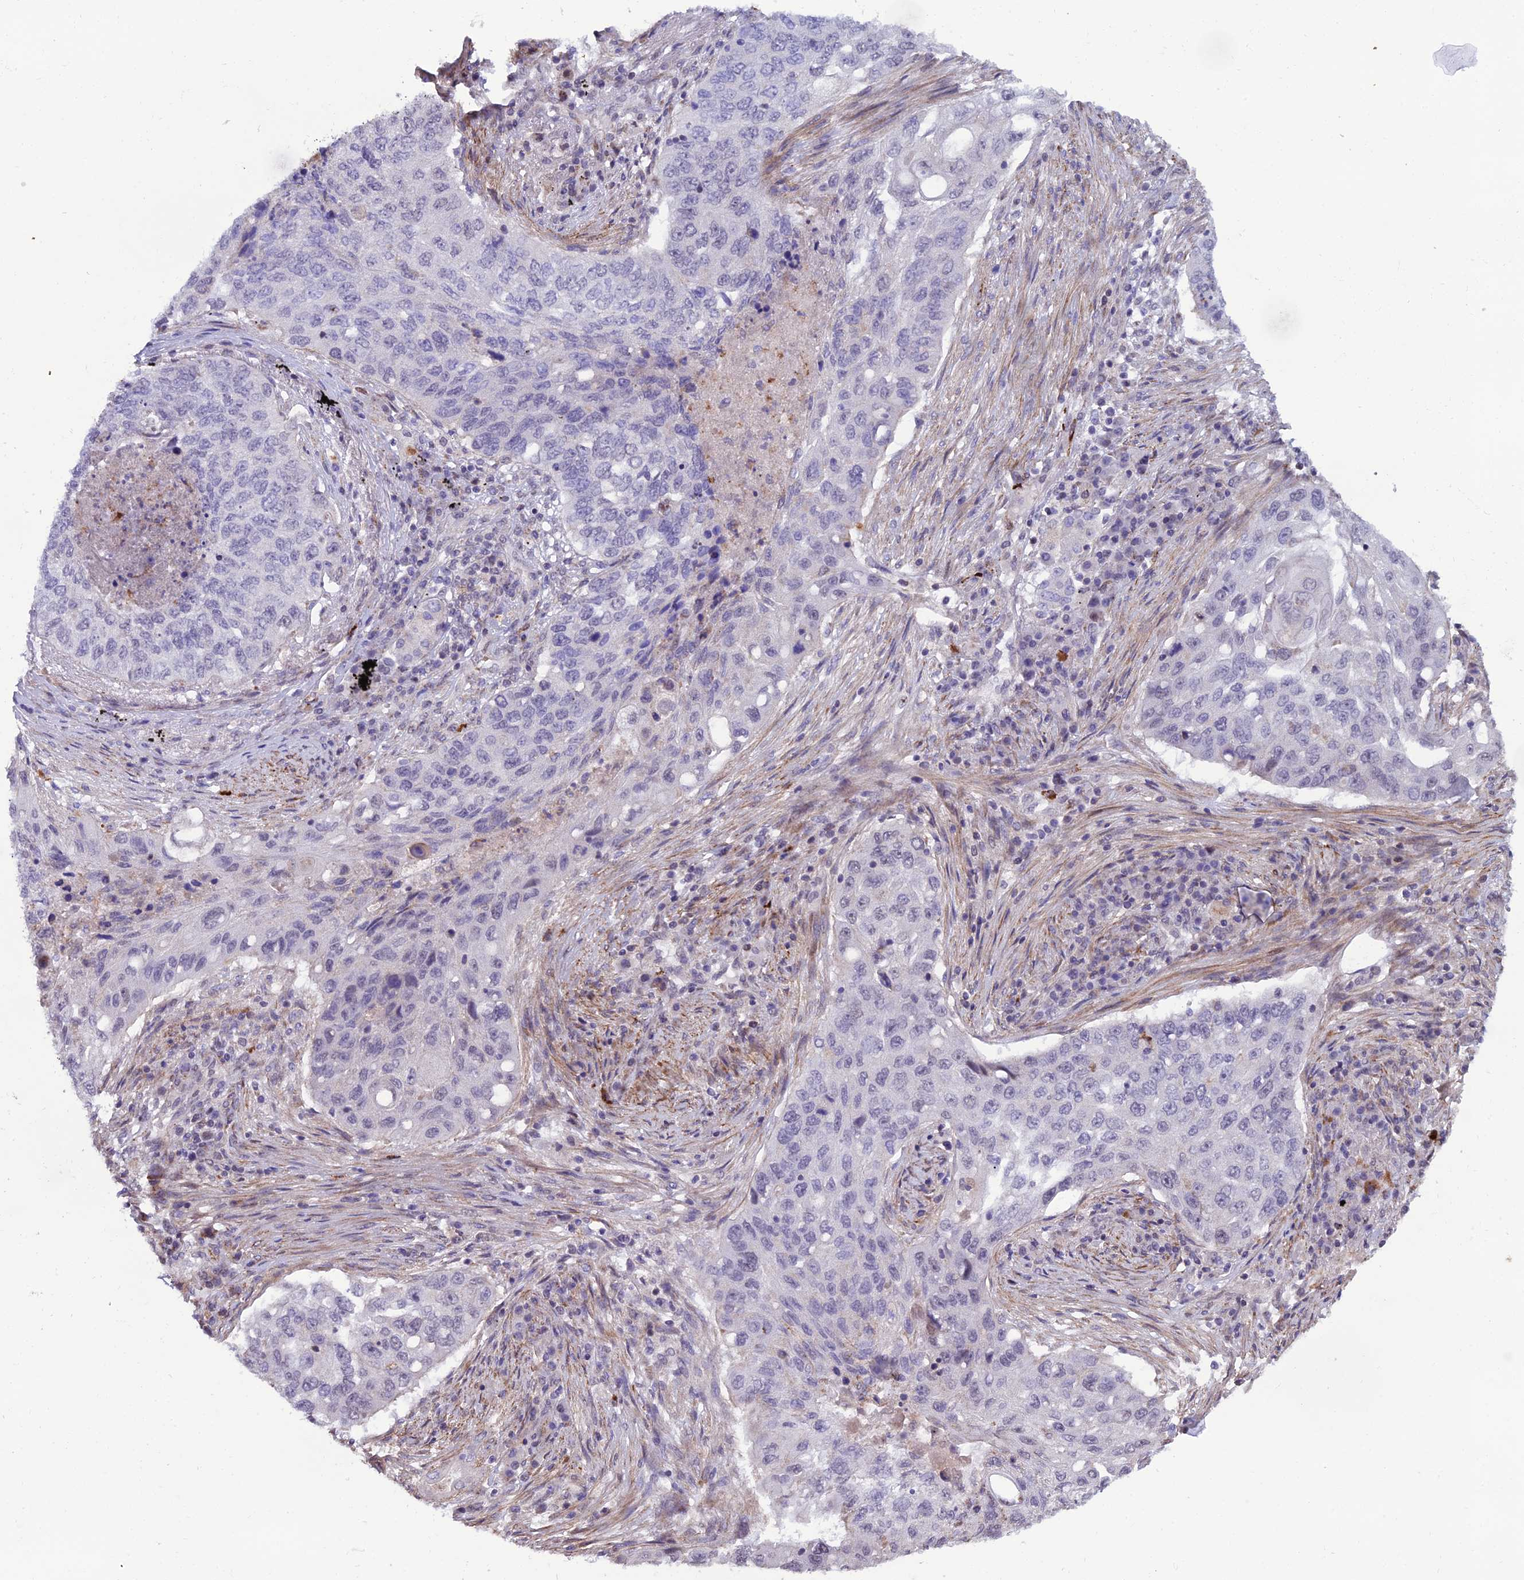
{"staining": {"intensity": "negative", "quantity": "none", "location": "none"}, "tissue": "lung cancer", "cell_type": "Tumor cells", "image_type": "cancer", "snomed": [{"axis": "morphology", "description": "Squamous cell carcinoma, NOS"}, {"axis": "topography", "description": "Lung"}], "caption": "Immunohistochemical staining of human lung cancer displays no significant staining in tumor cells.", "gene": "COL6A6", "patient": {"sex": "female", "age": 63}}